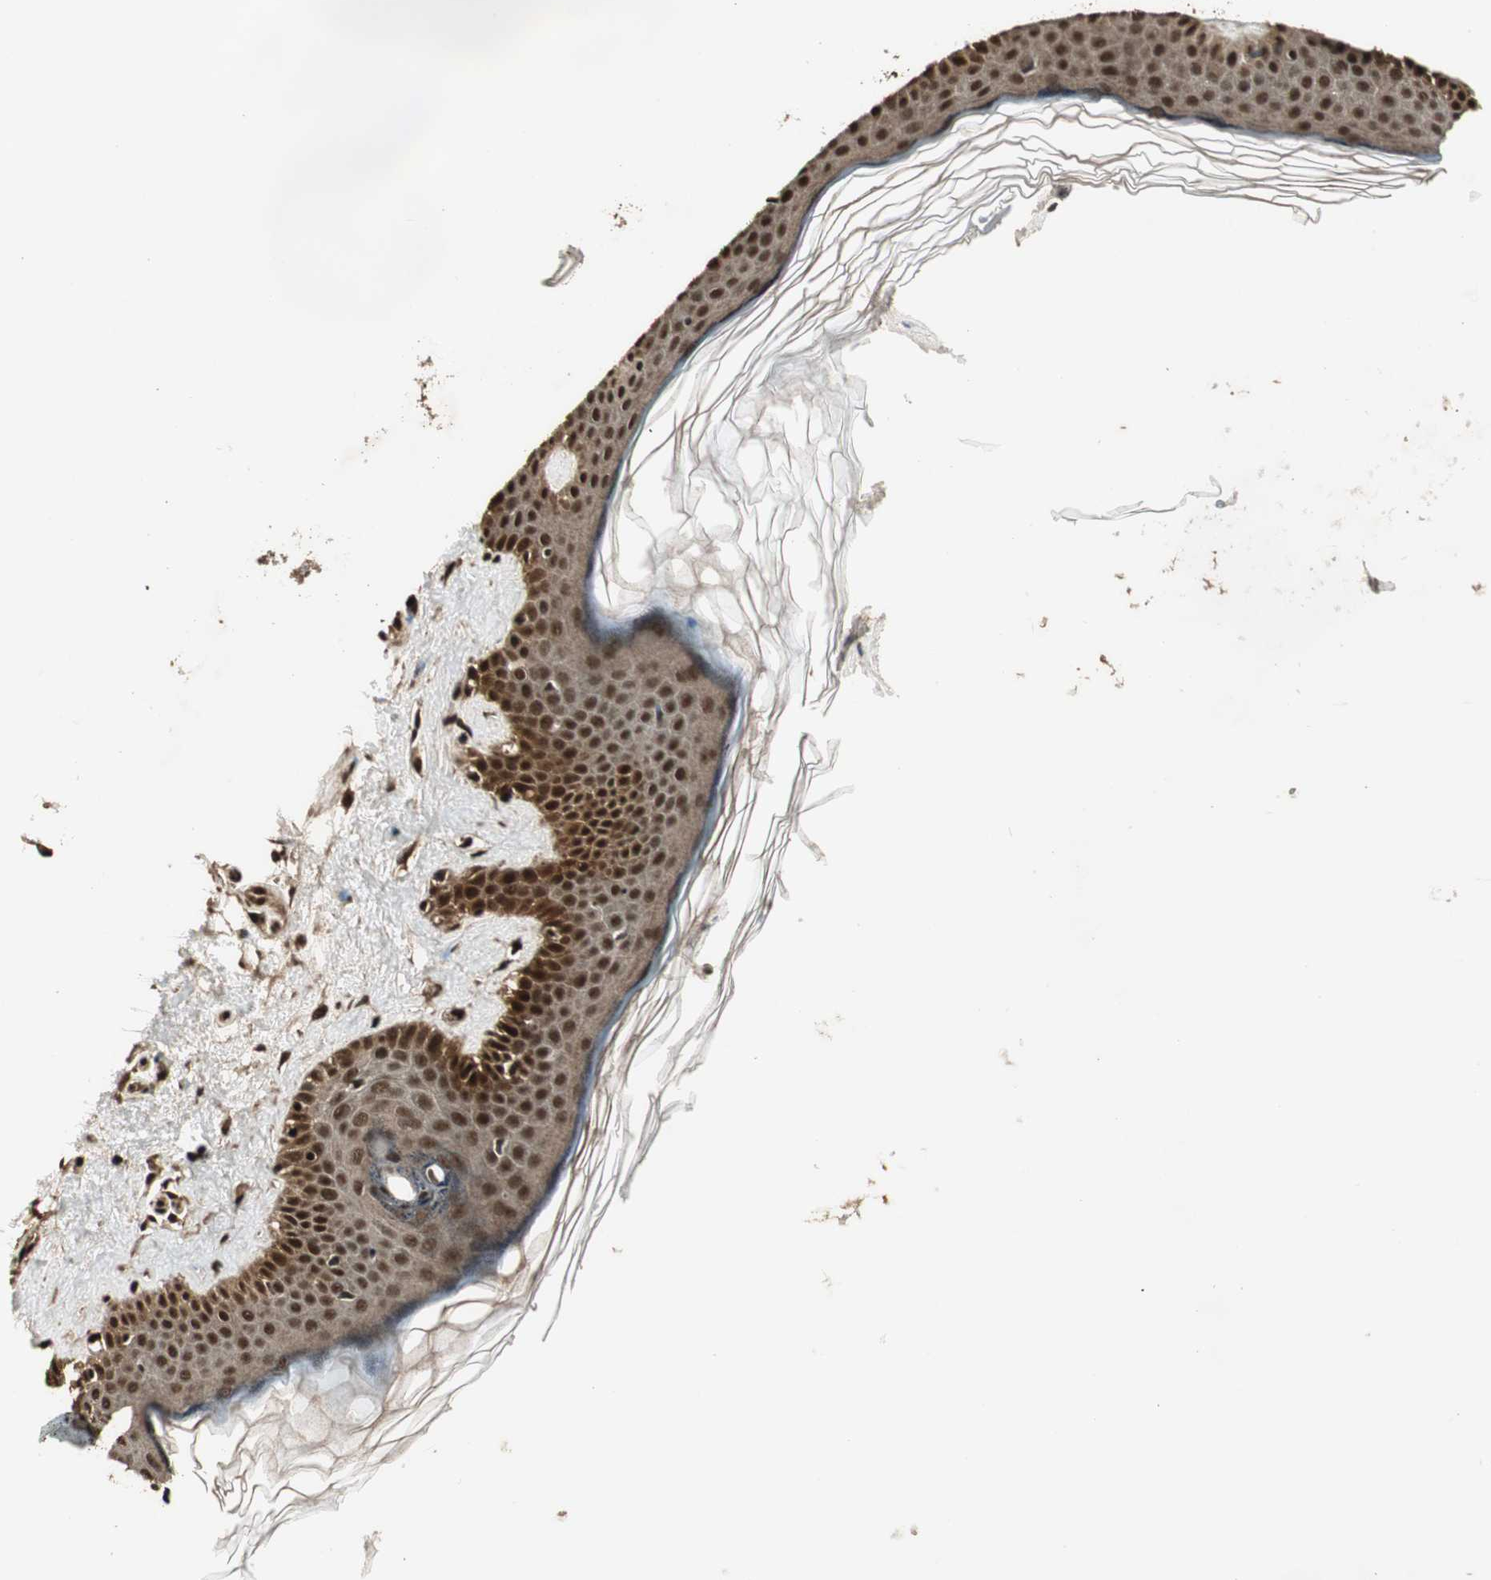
{"staining": {"intensity": "strong", "quantity": ">75%", "location": "cytoplasmic/membranous,nuclear"}, "tissue": "skin", "cell_type": "Fibroblasts", "image_type": "normal", "snomed": [{"axis": "morphology", "description": "Normal tissue, NOS"}, {"axis": "topography", "description": "Skin"}], "caption": "DAB (3,3'-diaminobenzidine) immunohistochemical staining of benign skin exhibits strong cytoplasmic/membranous,nuclear protein staining in approximately >75% of fibroblasts.", "gene": "RPA3", "patient": {"sex": "male", "age": 67}}